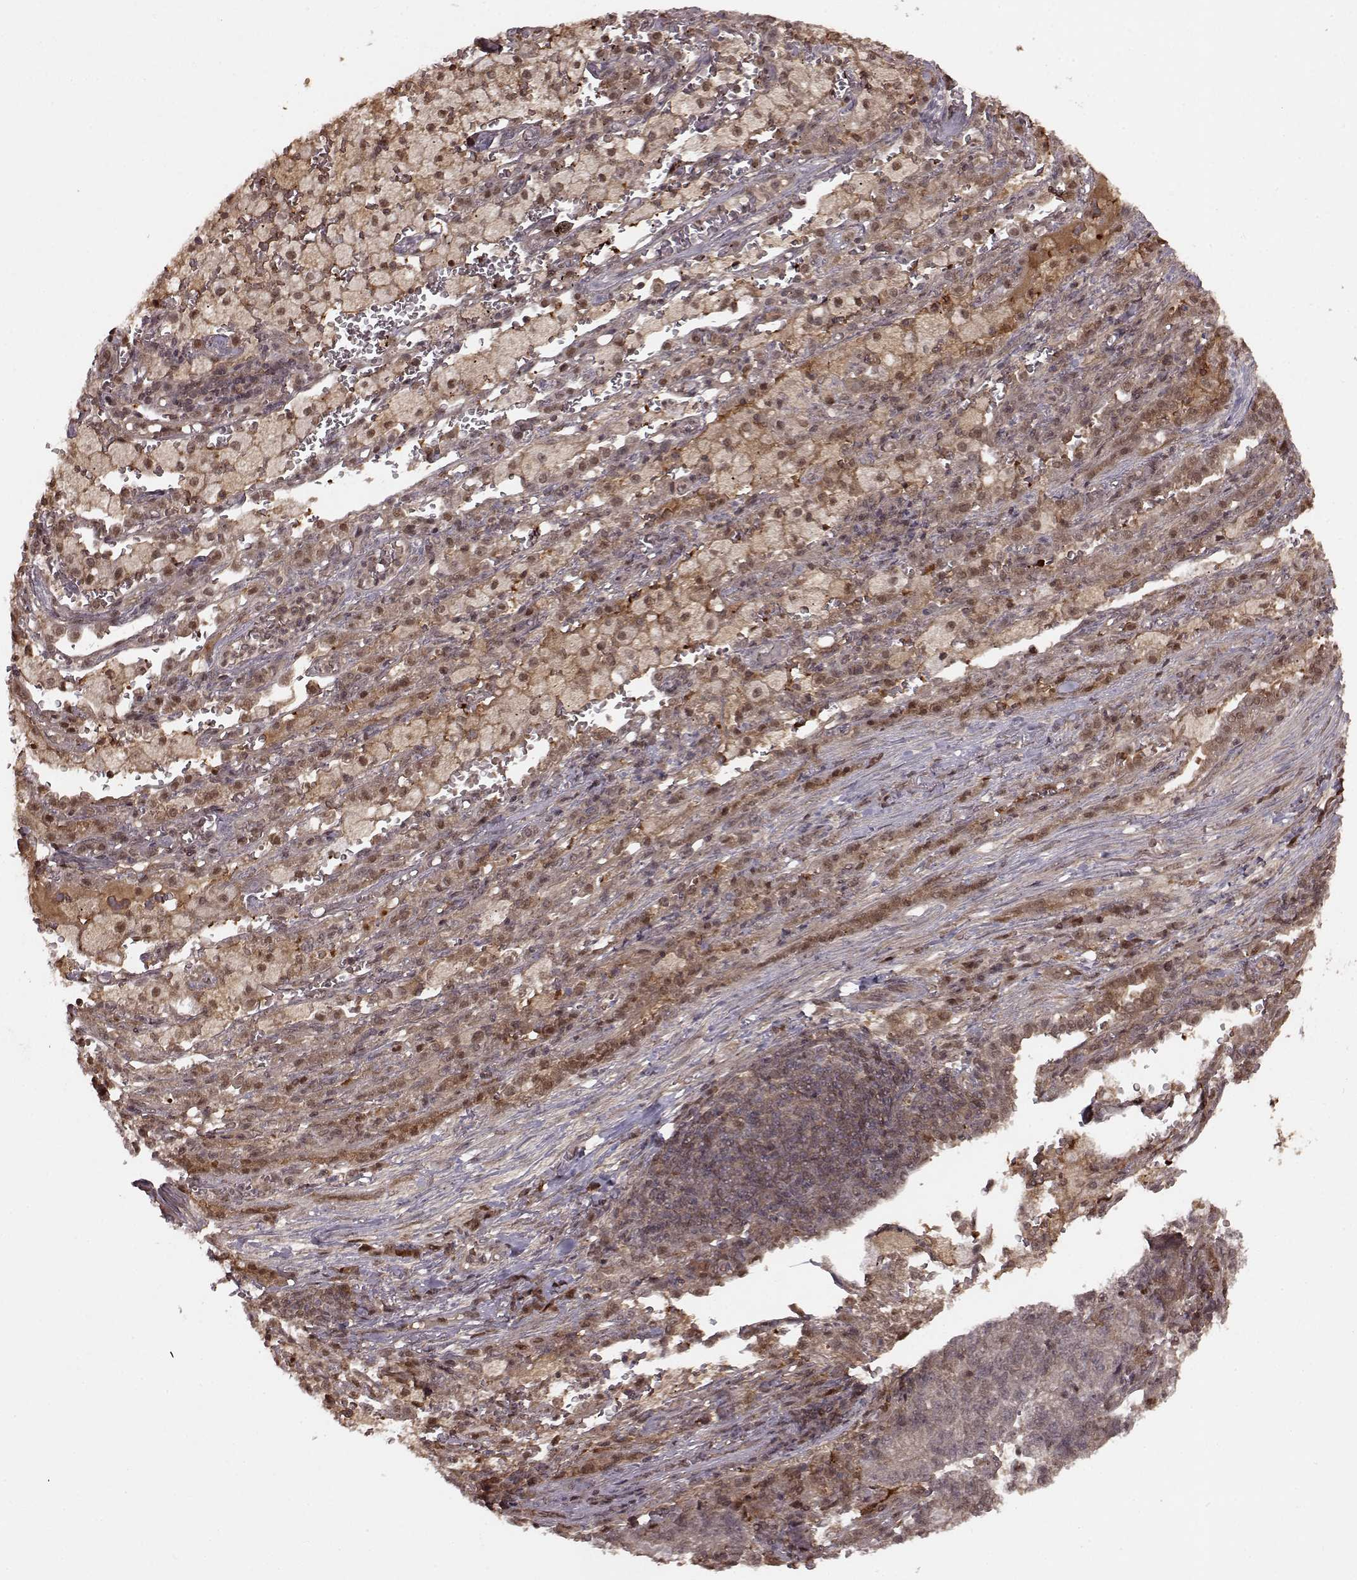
{"staining": {"intensity": "weak", "quantity": ">75%", "location": "cytoplasmic/membranous"}, "tissue": "lung cancer", "cell_type": "Tumor cells", "image_type": "cancer", "snomed": [{"axis": "morphology", "description": "Adenocarcinoma, NOS"}, {"axis": "topography", "description": "Lung"}], "caption": "IHC of adenocarcinoma (lung) reveals low levels of weak cytoplasmic/membranous positivity in approximately >75% of tumor cells.", "gene": "GSS", "patient": {"sex": "male", "age": 57}}